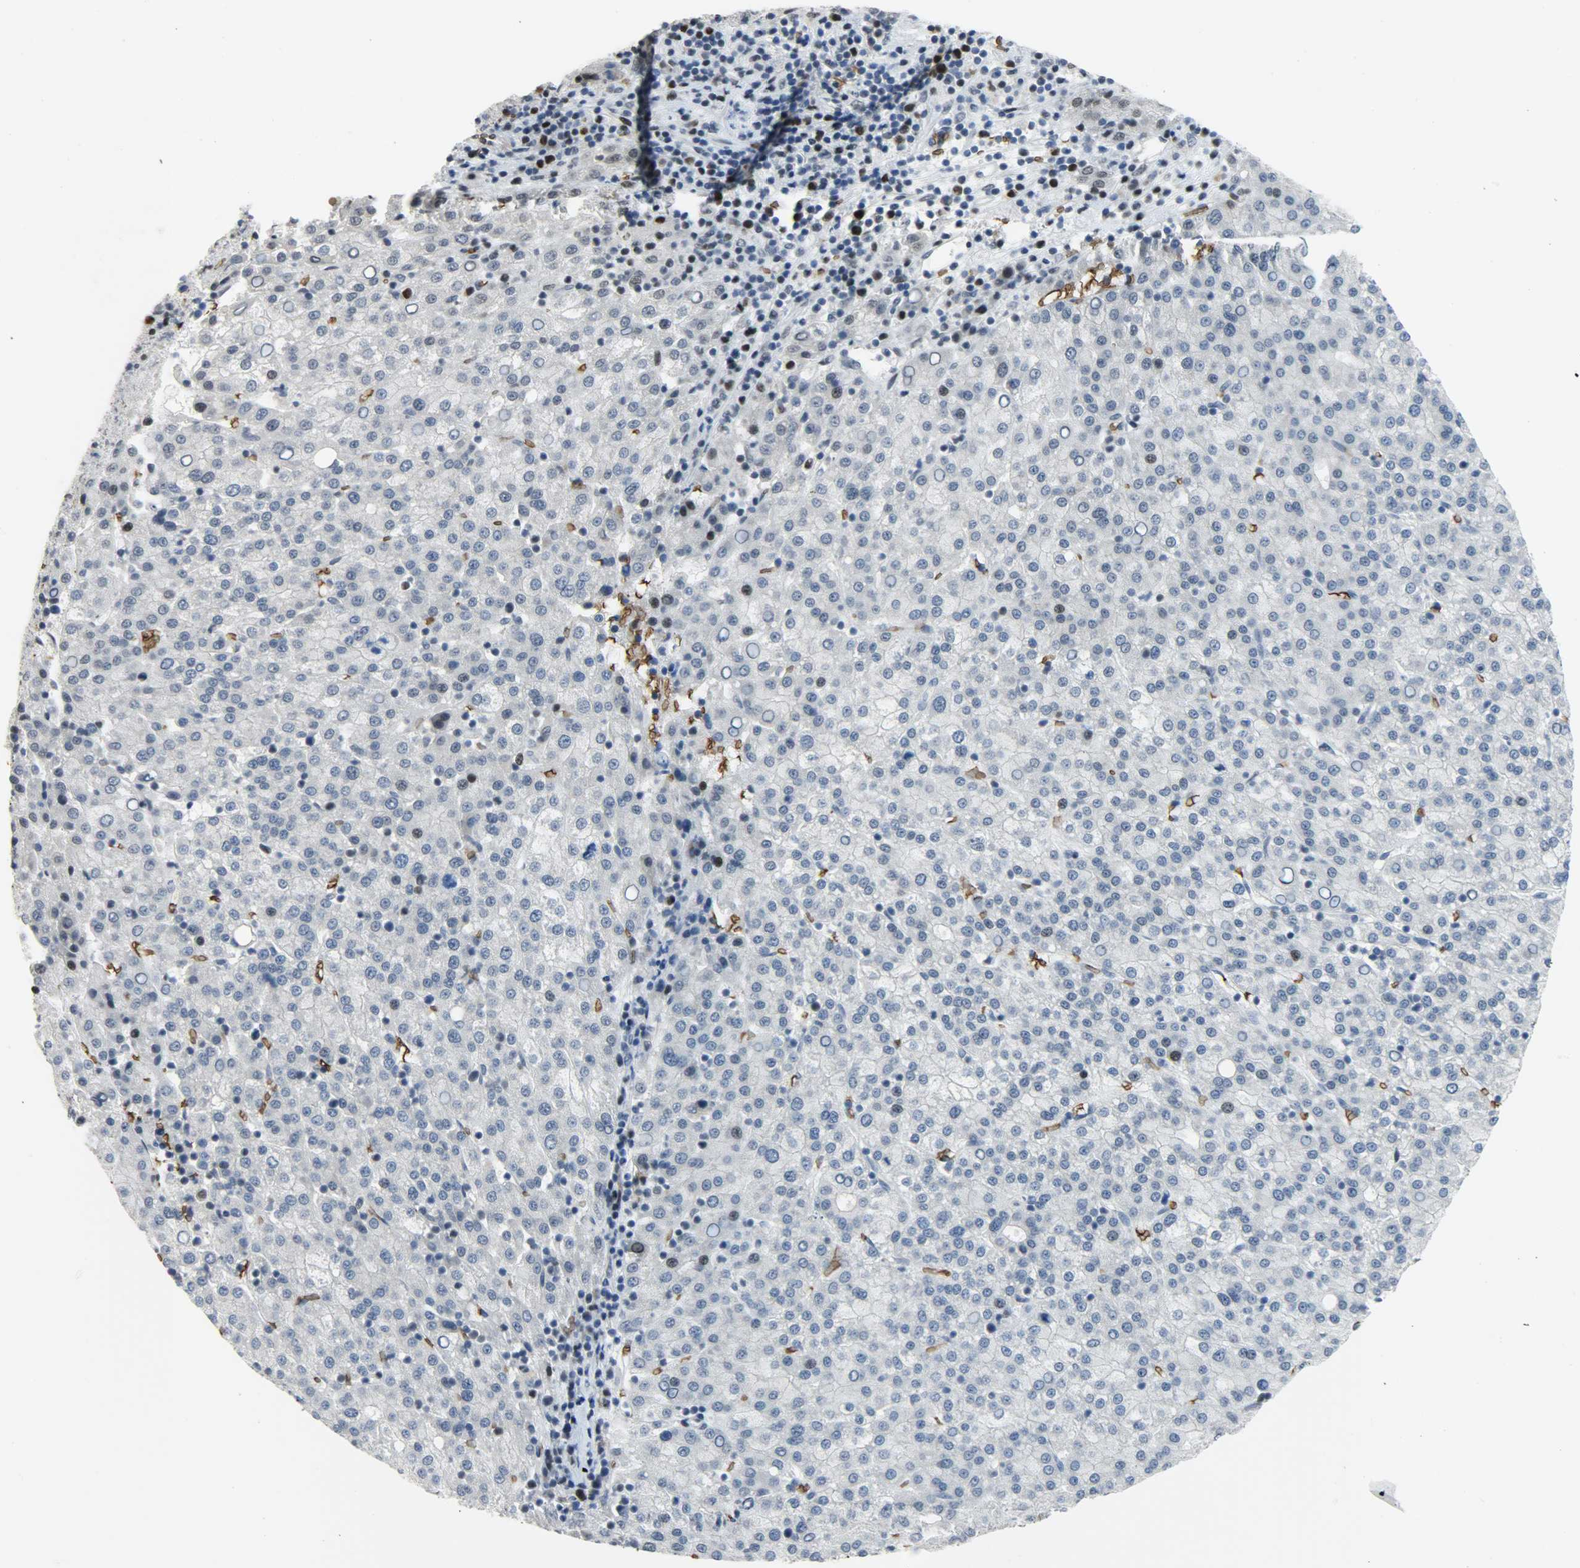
{"staining": {"intensity": "negative", "quantity": "none", "location": "none"}, "tissue": "liver cancer", "cell_type": "Tumor cells", "image_type": "cancer", "snomed": [{"axis": "morphology", "description": "Carcinoma, Hepatocellular, NOS"}, {"axis": "topography", "description": "Liver"}], "caption": "Tumor cells show no significant positivity in liver cancer.", "gene": "SNAI1", "patient": {"sex": "female", "age": 58}}